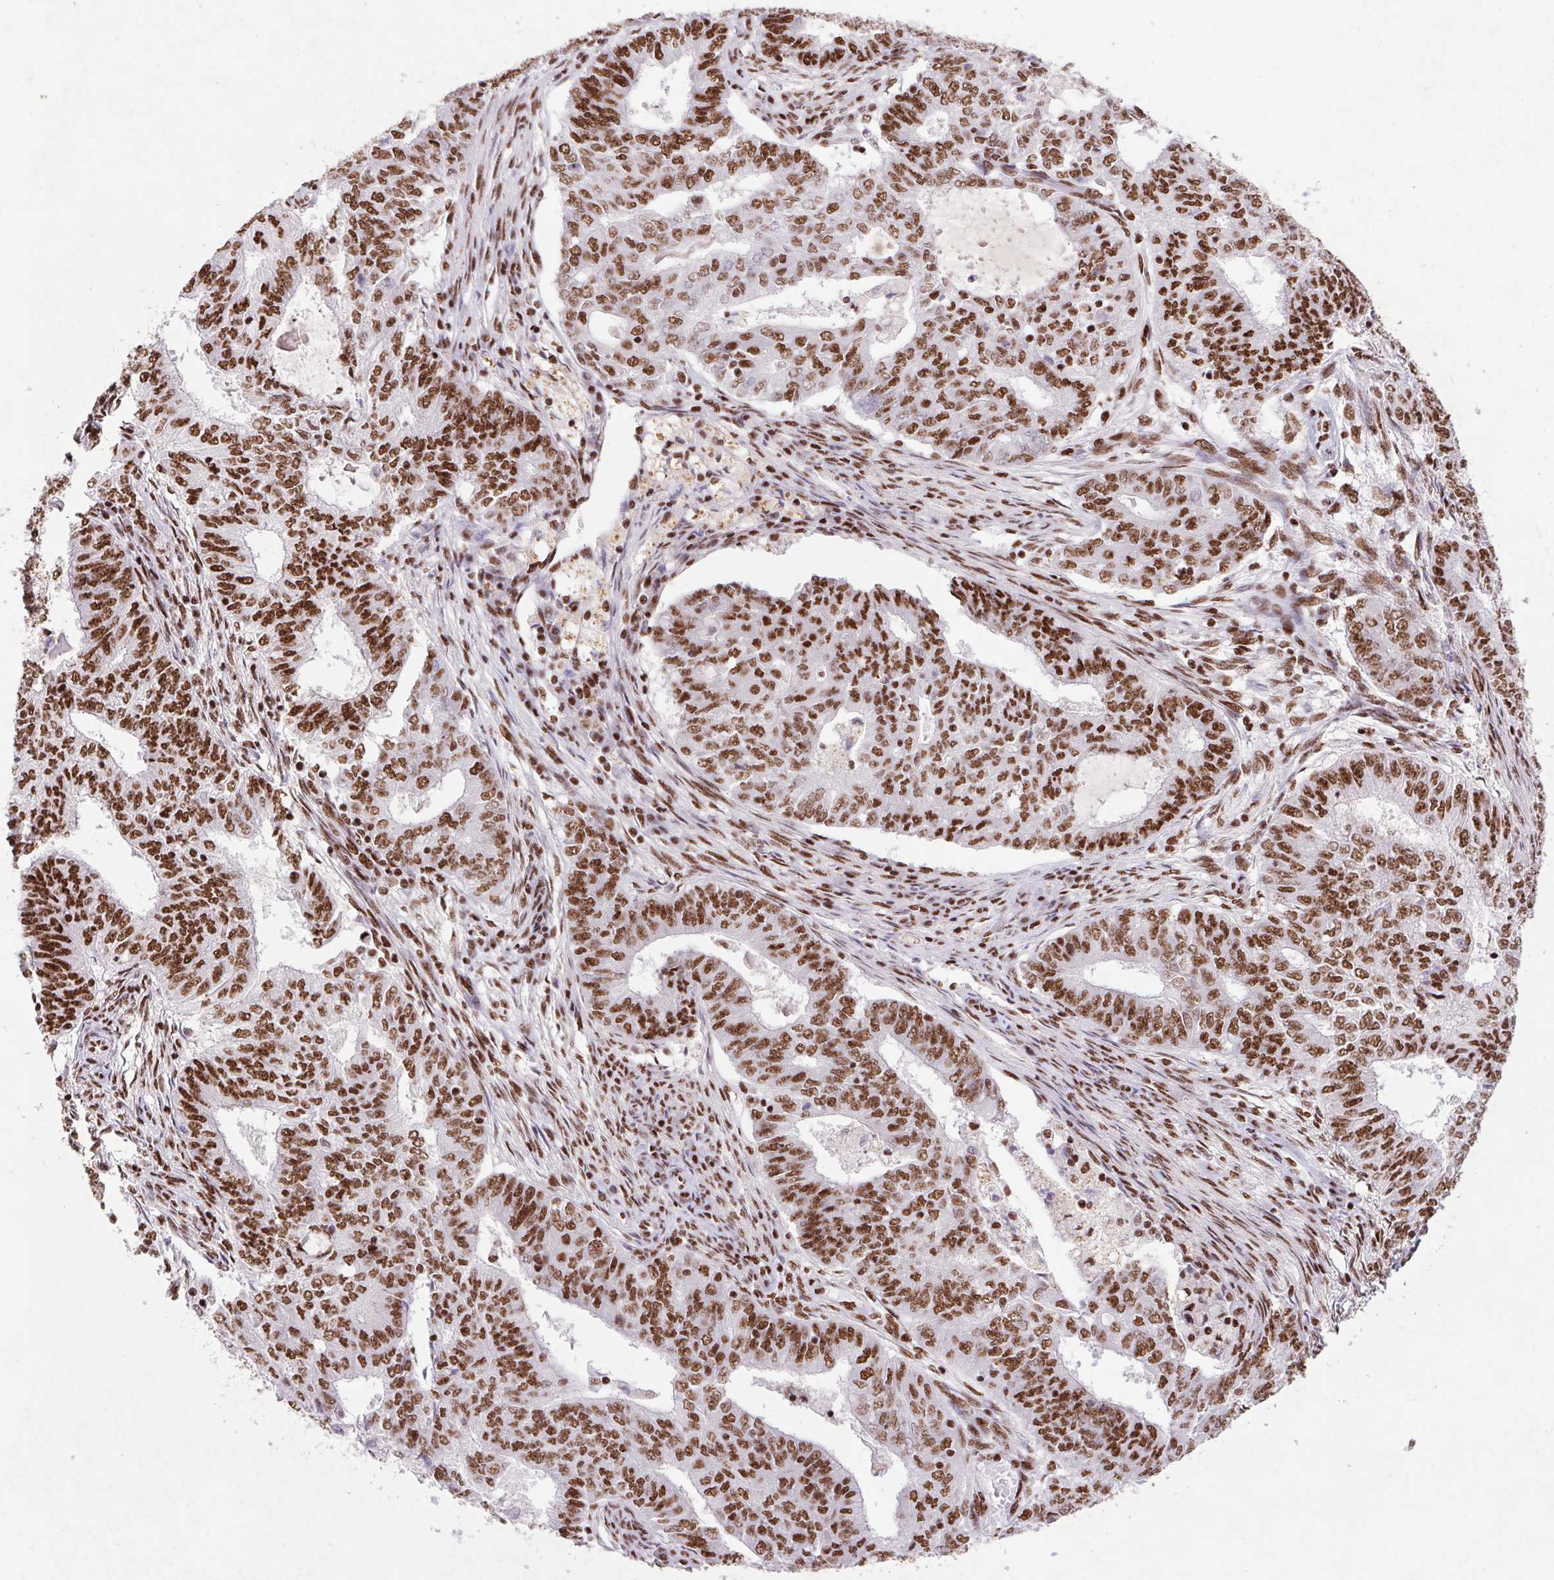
{"staining": {"intensity": "strong", "quantity": ">75%", "location": "nuclear"}, "tissue": "endometrial cancer", "cell_type": "Tumor cells", "image_type": "cancer", "snomed": [{"axis": "morphology", "description": "Adenocarcinoma, NOS"}, {"axis": "topography", "description": "Endometrium"}], "caption": "Brown immunohistochemical staining in human endometrial cancer (adenocarcinoma) exhibits strong nuclear staining in about >75% of tumor cells. (Brightfield microscopy of DAB IHC at high magnification).", "gene": "LDLRAD4", "patient": {"sex": "female", "age": 62}}